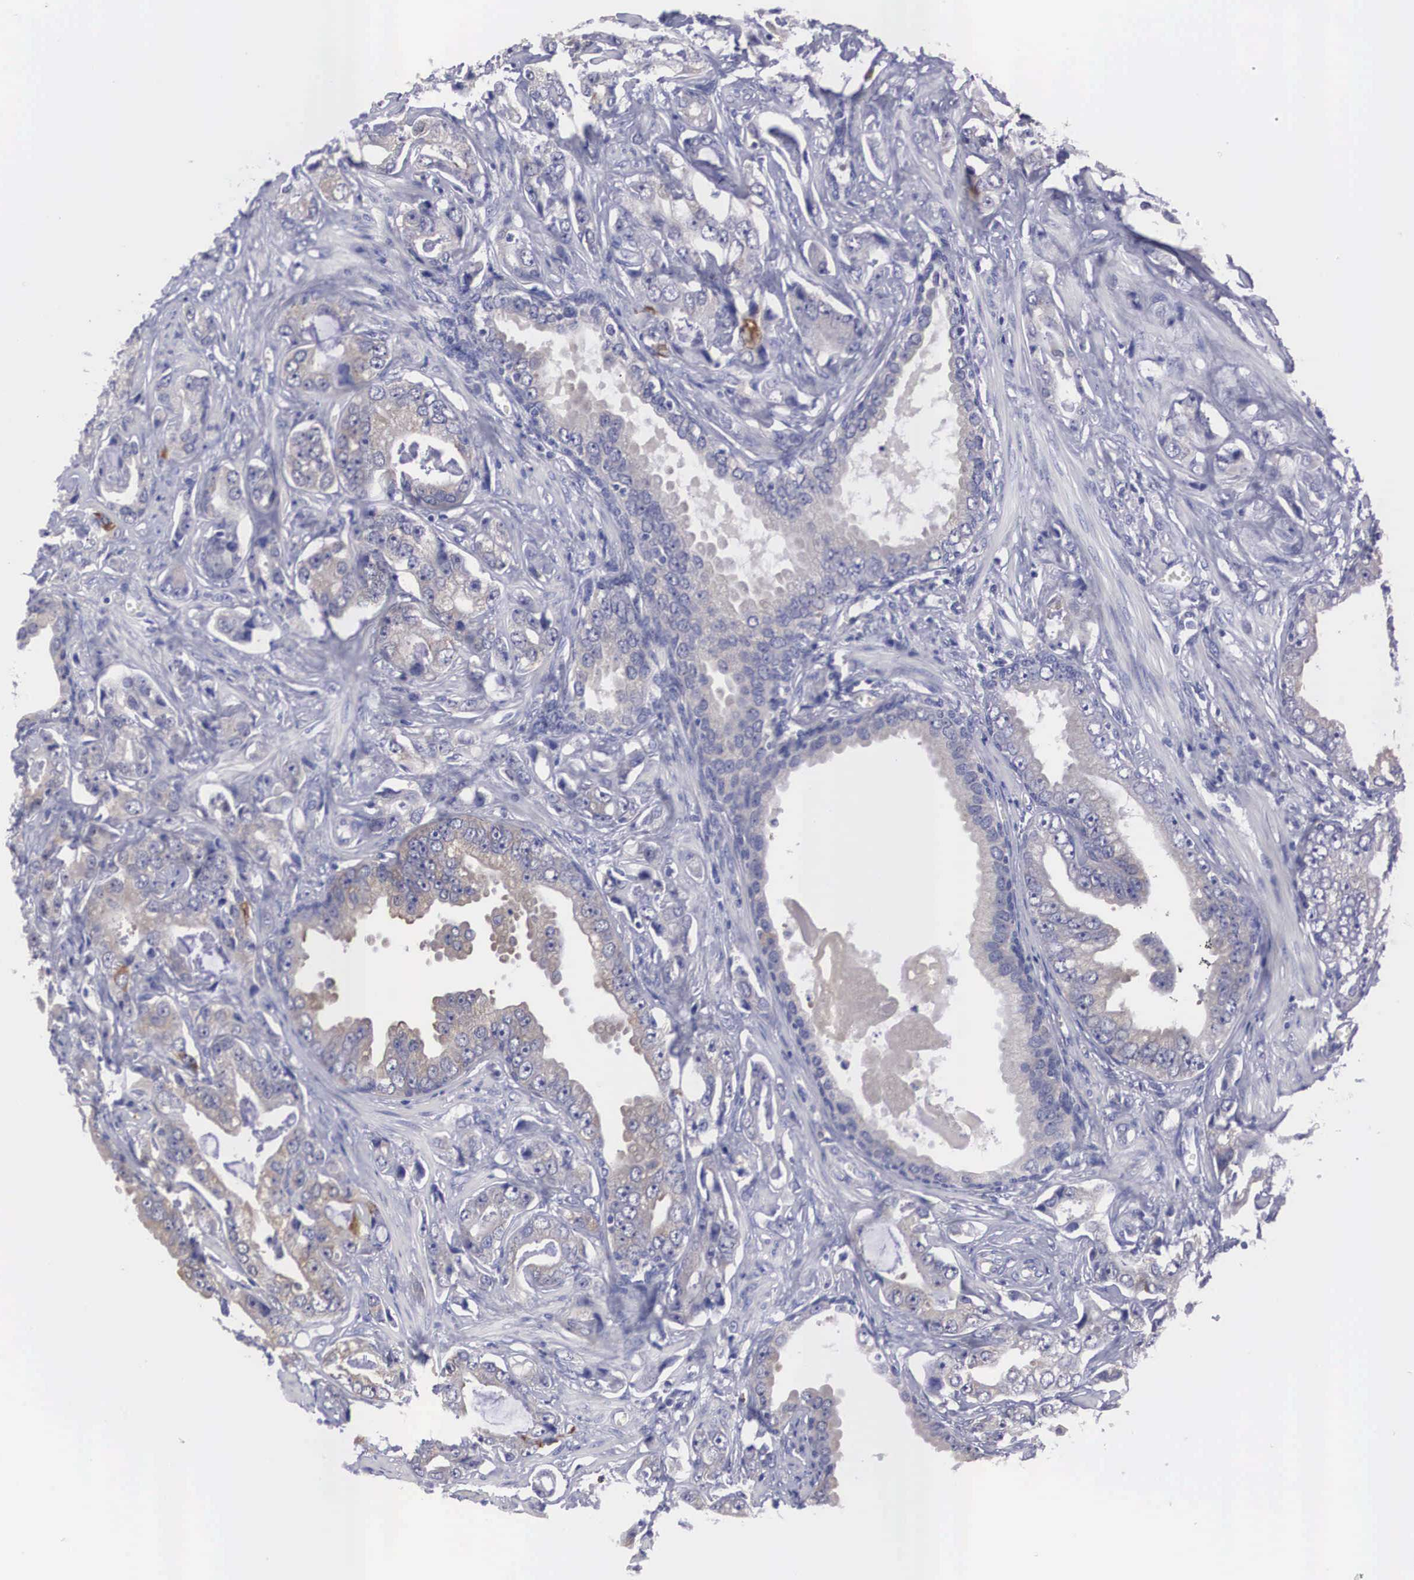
{"staining": {"intensity": "moderate", "quantity": "<25%", "location": "cytoplasmic/membranous"}, "tissue": "prostate cancer", "cell_type": "Tumor cells", "image_type": "cancer", "snomed": [{"axis": "morphology", "description": "Adenocarcinoma, Low grade"}, {"axis": "topography", "description": "Prostate"}], "caption": "Moderate cytoplasmic/membranous protein expression is identified in about <25% of tumor cells in prostate cancer. (IHC, brightfield microscopy, high magnification).", "gene": "REPS2", "patient": {"sex": "male", "age": 65}}